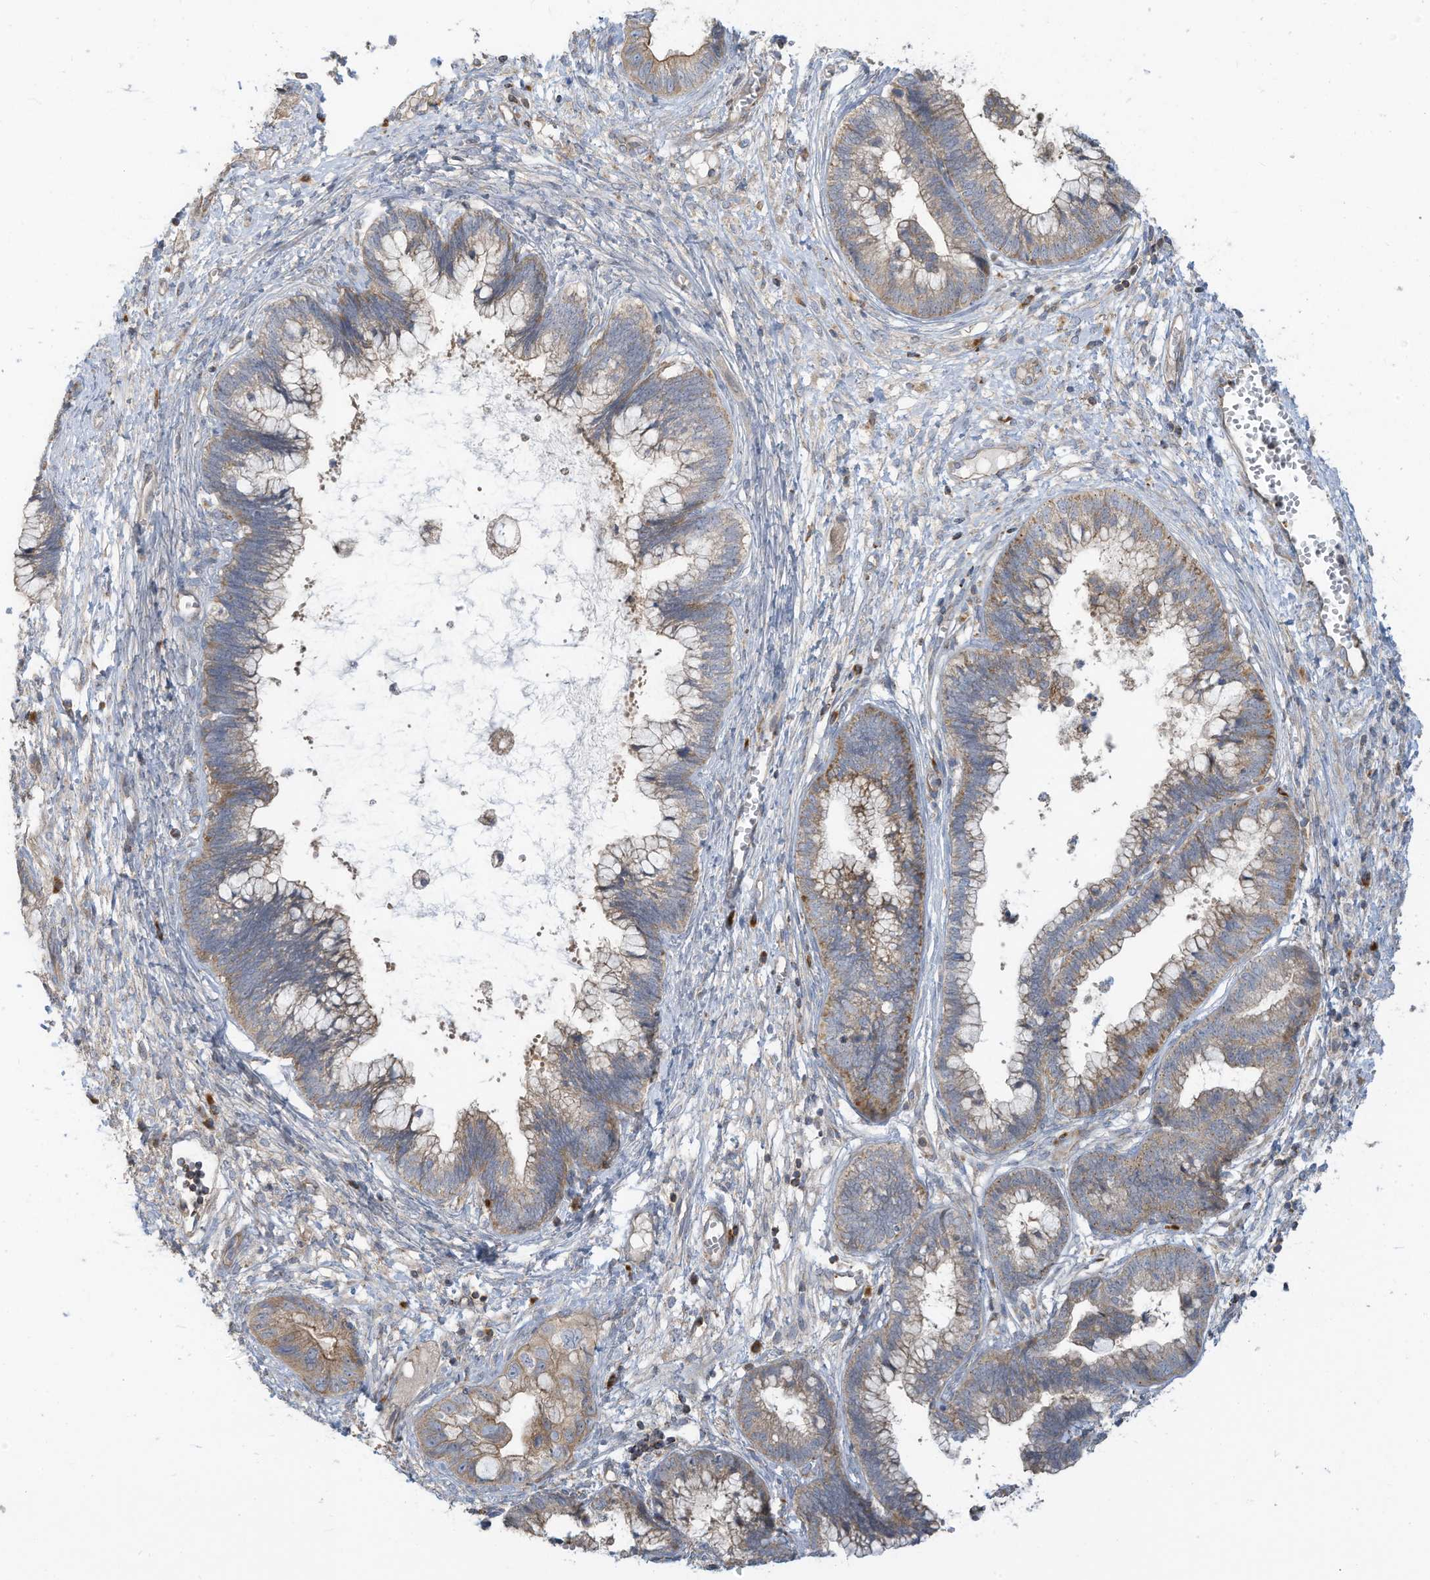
{"staining": {"intensity": "moderate", "quantity": "25%-75%", "location": "cytoplasmic/membranous"}, "tissue": "cervical cancer", "cell_type": "Tumor cells", "image_type": "cancer", "snomed": [{"axis": "morphology", "description": "Adenocarcinoma, NOS"}, {"axis": "topography", "description": "Cervix"}], "caption": "Protein expression analysis of cervical cancer exhibits moderate cytoplasmic/membranous positivity in approximately 25%-75% of tumor cells.", "gene": "GTPBP2", "patient": {"sex": "female", "age": 44}}